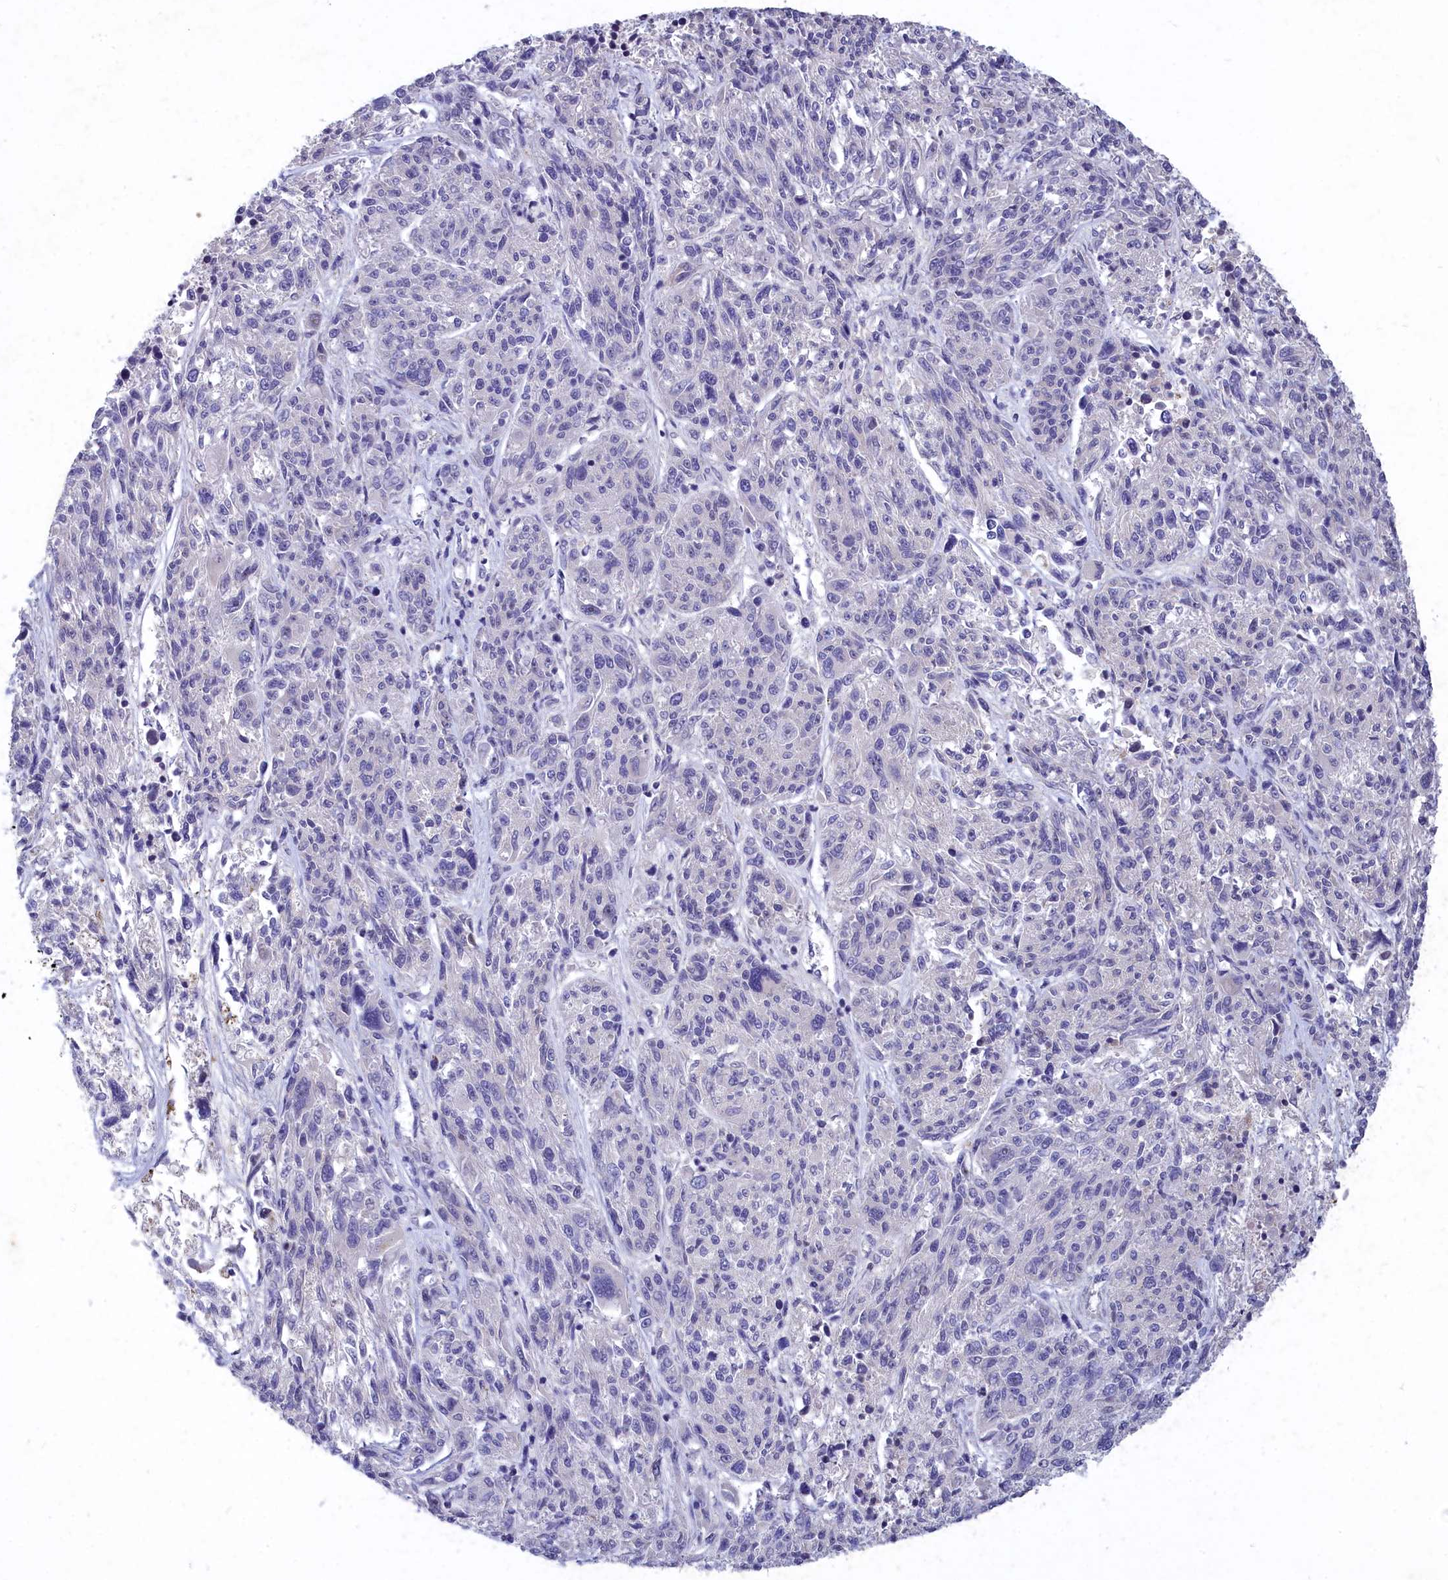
{"staining": {"intensity": "negative", "quantity": "none", "location": "none"}, "tissue": "melanoma", "cell_type": "Tumor cells", "image_type": "cancer", "snomed": [{"axis": "morphology", "description": "Malignant melanoma, NOS"}, {"axis": "topography", "description": "Skin"}], "caption": "IHC micrograph of human melanoma stained for a protein (brown), which demonstrates no staining in tumor cells.", "gene": "DEFB119", "patient": {"sex": "male", "age": 53}}